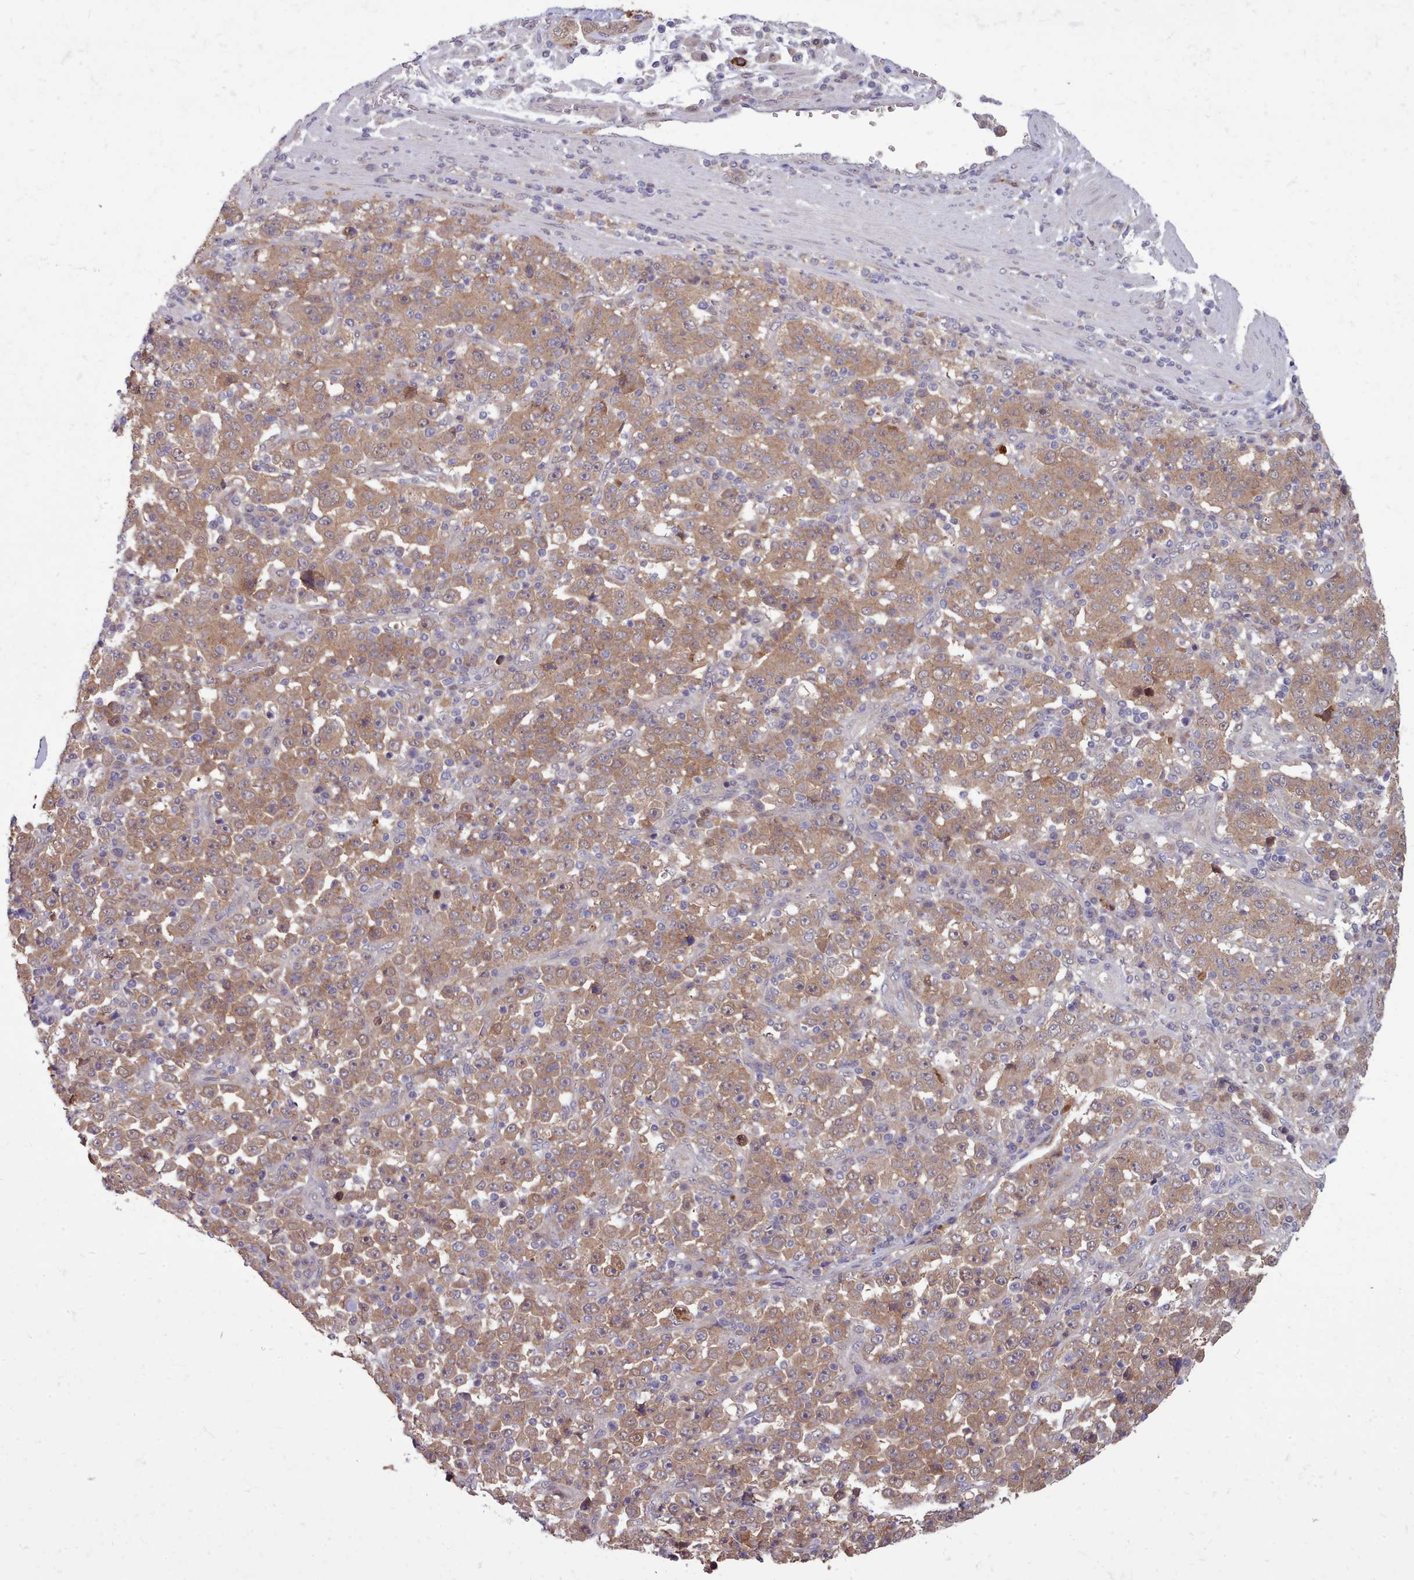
{"staining": {"intensity": "moderate", "quantity": ">75%", "location": "cytoplasmic/membranous"}, "tissue": "stomach cancer", "cell_type": "Tumor cells", "image_type": "cancer", "snomed": [{"axis": "morphology", "description": "Normal tissue, NOS"}, {"axis": "morphology", "description": "Adenocarcinoma, NOS"}, {"axis": "topography", "description": "Stomach, upper"}, {"axis": "topography", "description": "Stomach"}], "caption": "Tumor cells reveal medium levels of moderate cytoplasmic/membranous positivity in approximately >75% of cells in stomach adenocarcinoma.", "gene": "AHCY", "patient": {"sex": "male", "age": 59}}